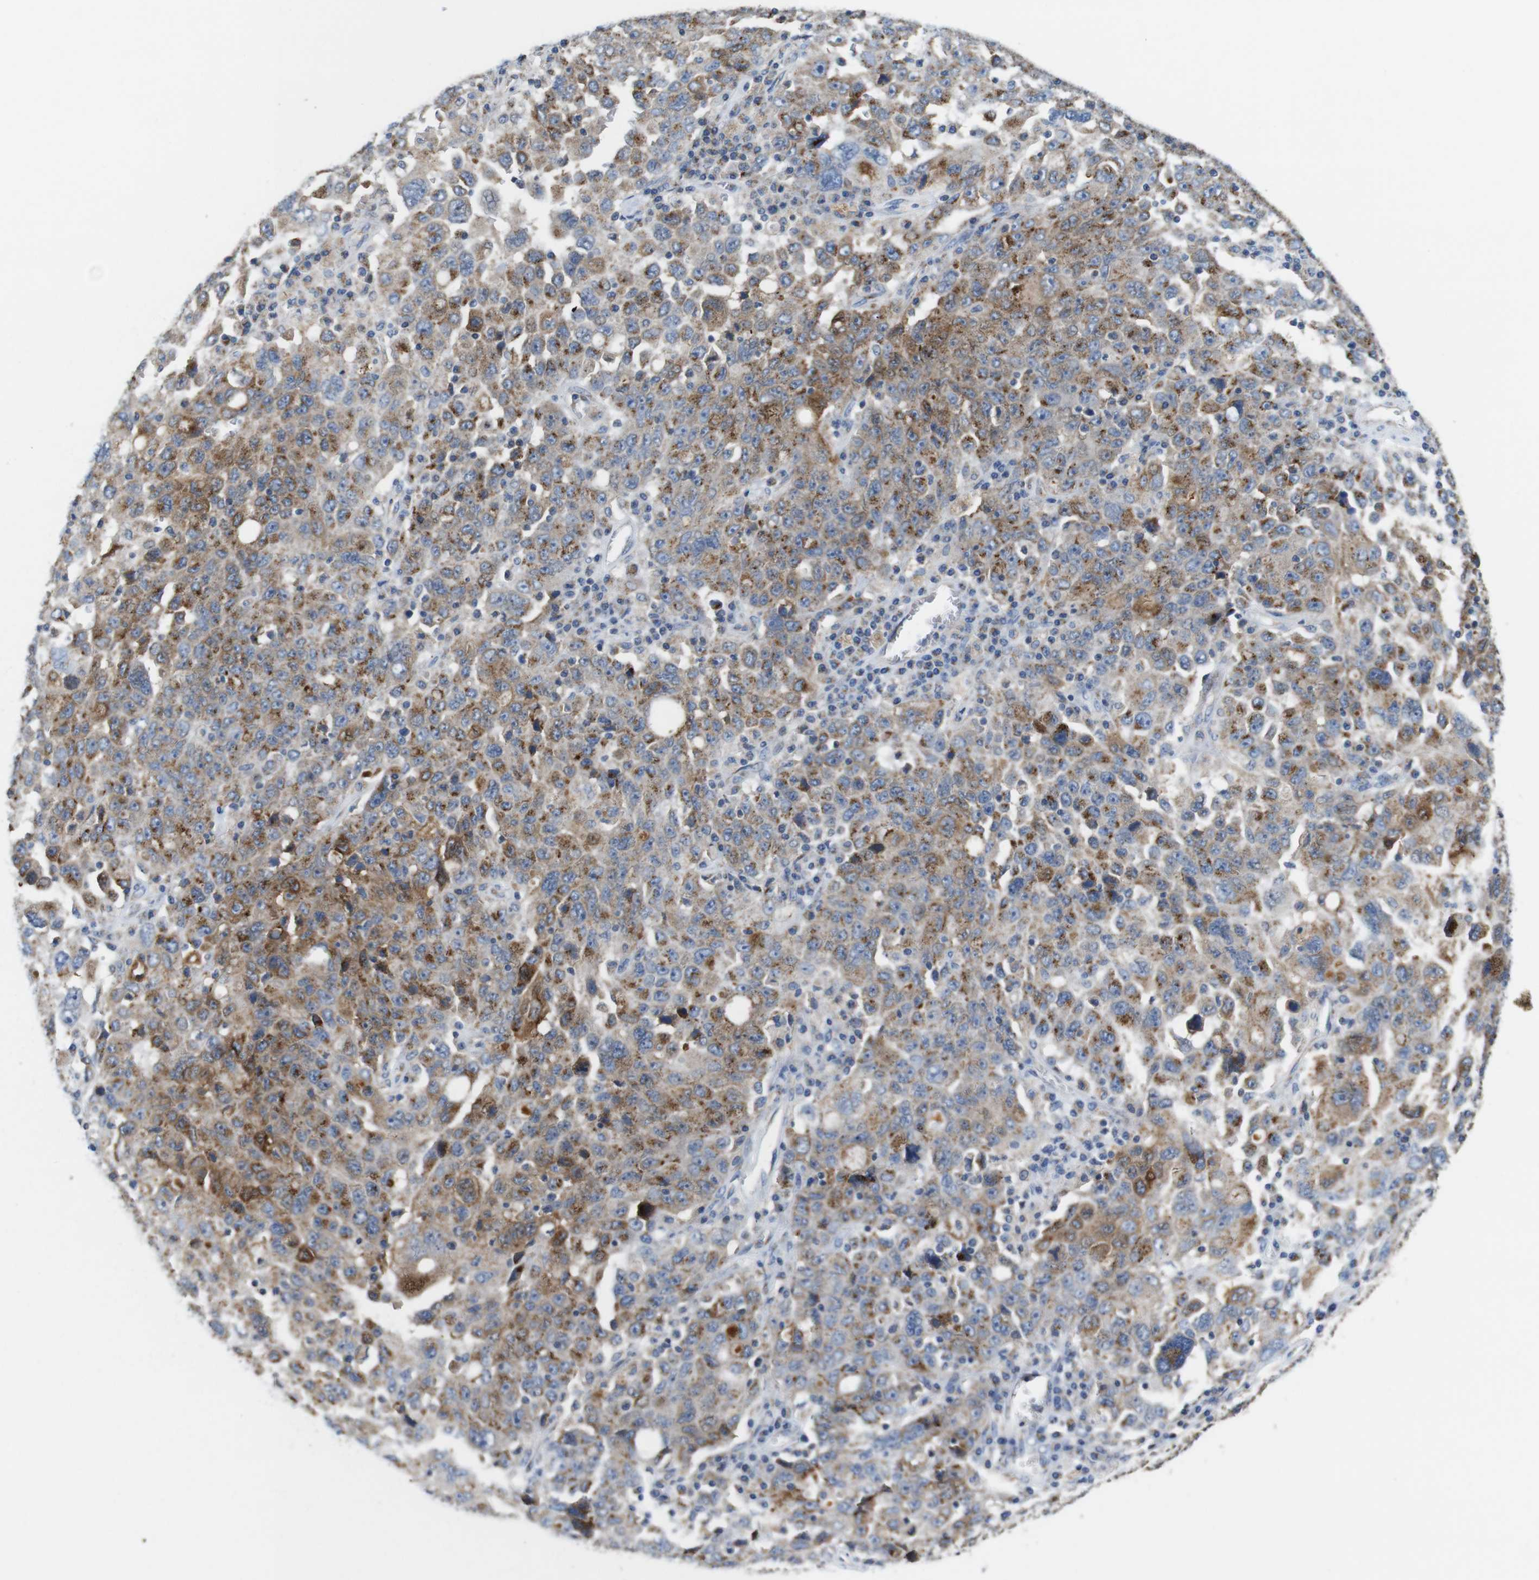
{"staining": {"intensity": "strong", "quantity": "25%-75%", "location": "cytoplasmic/membranous"}, "tissue": "ovarian cancer", "cell_type": "Tumor cells", "image_type": "cancer", "snomed": [{"axis": "morphology", "description": "Carcinoma, endometroid"}, {"axis": "topography", "description": "Ovary"}], "caption": "Approximately 25%-75% of tumor cells in endometroid carcinoma (ovarian) display strong cytoplasmic/membranous protein positivity as visualized by brown immunohistochemical staining.", "gene": "EFCAB14", "patient": {"sex": "female", "age": 62}}